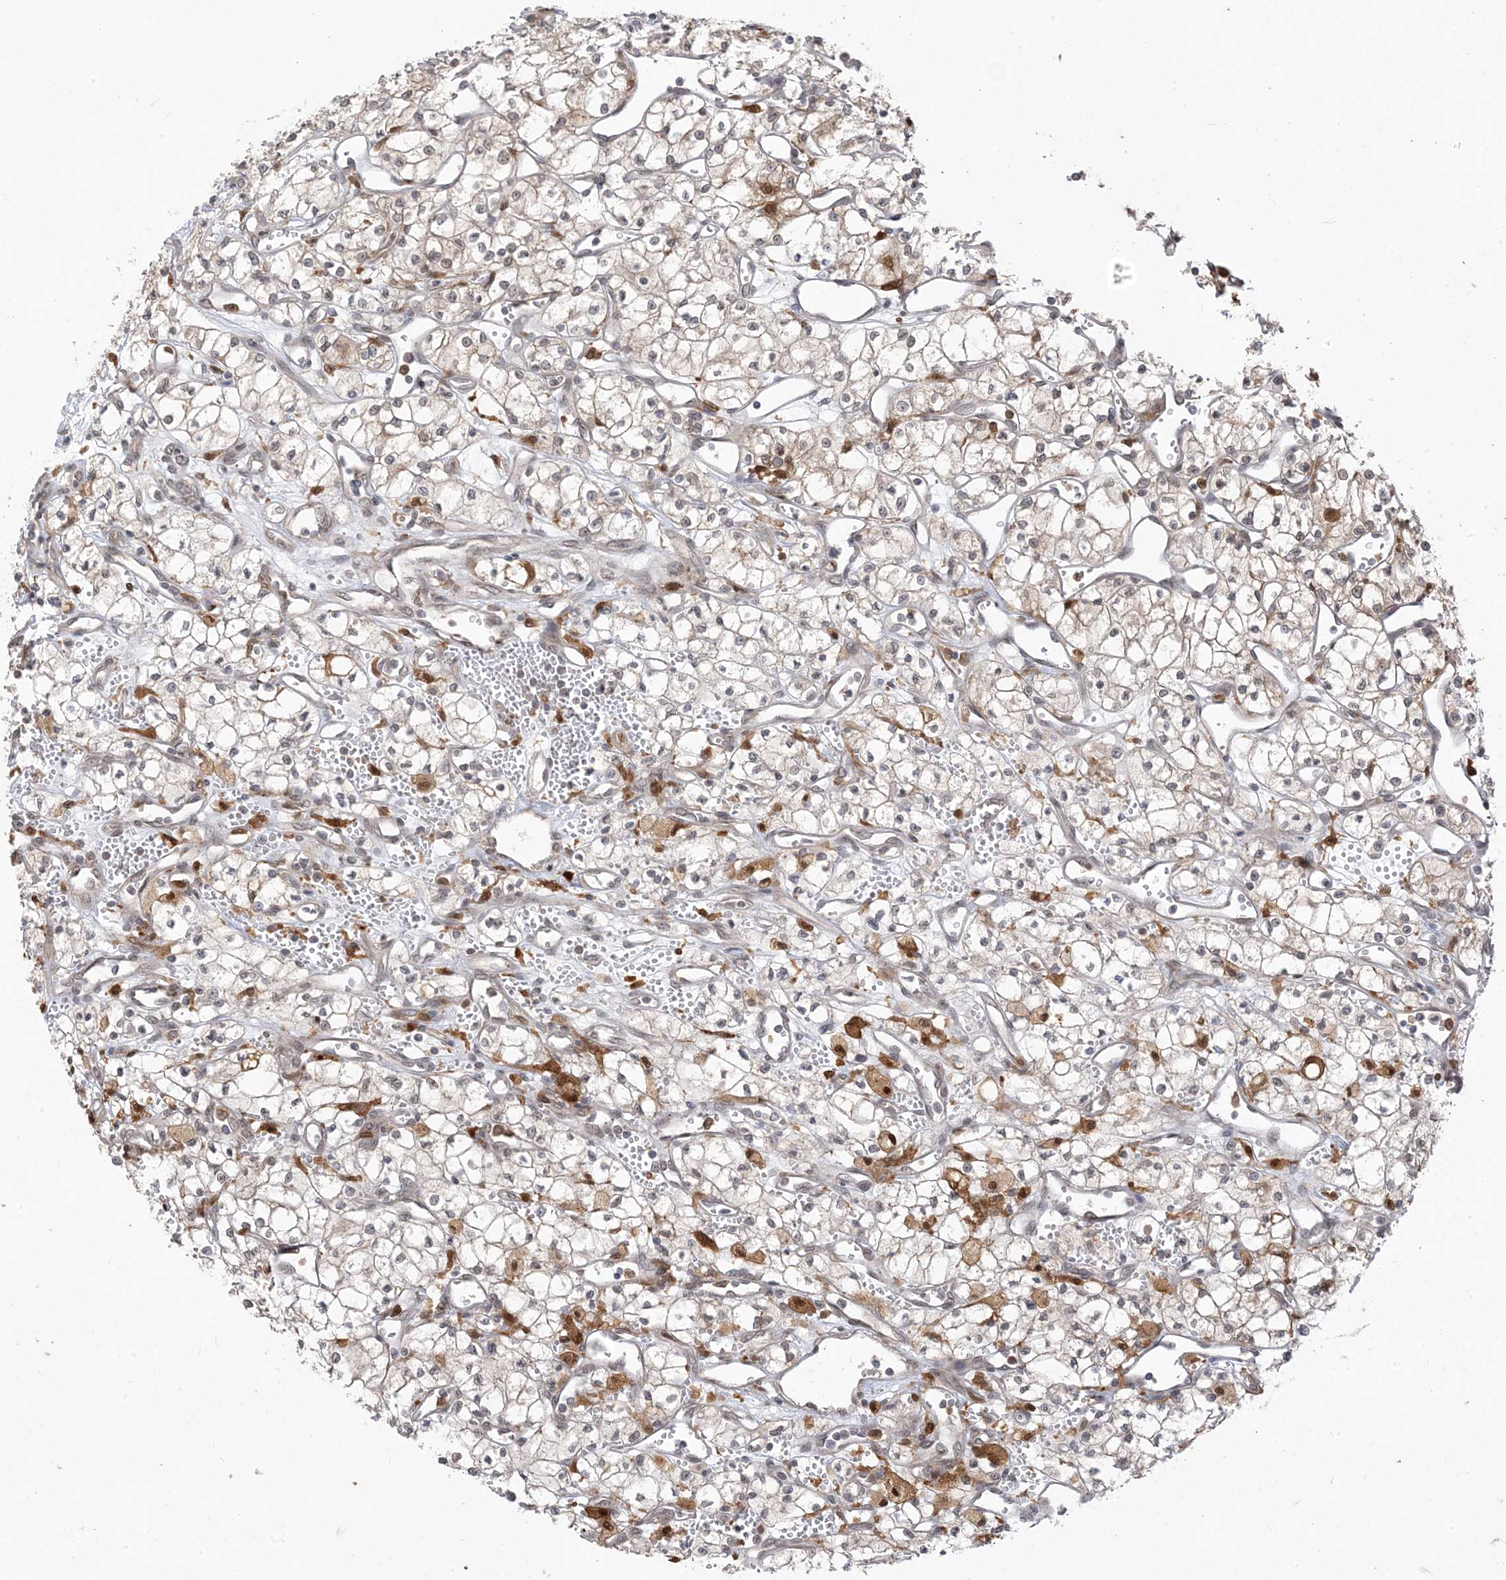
{"staining": {"intensity": "weak", "quantity": "<25%", "location": "cytoplasmic/membranous"}, "tissue": "renal cancer", "cell_type": "Tumor cells", "image_type": "cancer", "snomed": [{"axis": "morphology", "description": "Adenocarcinoma, NOS"}, {"axis": "topography", "description": "Kidney"}], "caption": "This is an IHC image of human adenocarcinoma (renal). There is no expression in tumor cells.", "gene": "NAGK", "patient": {"sex": "male", "age": 59}}